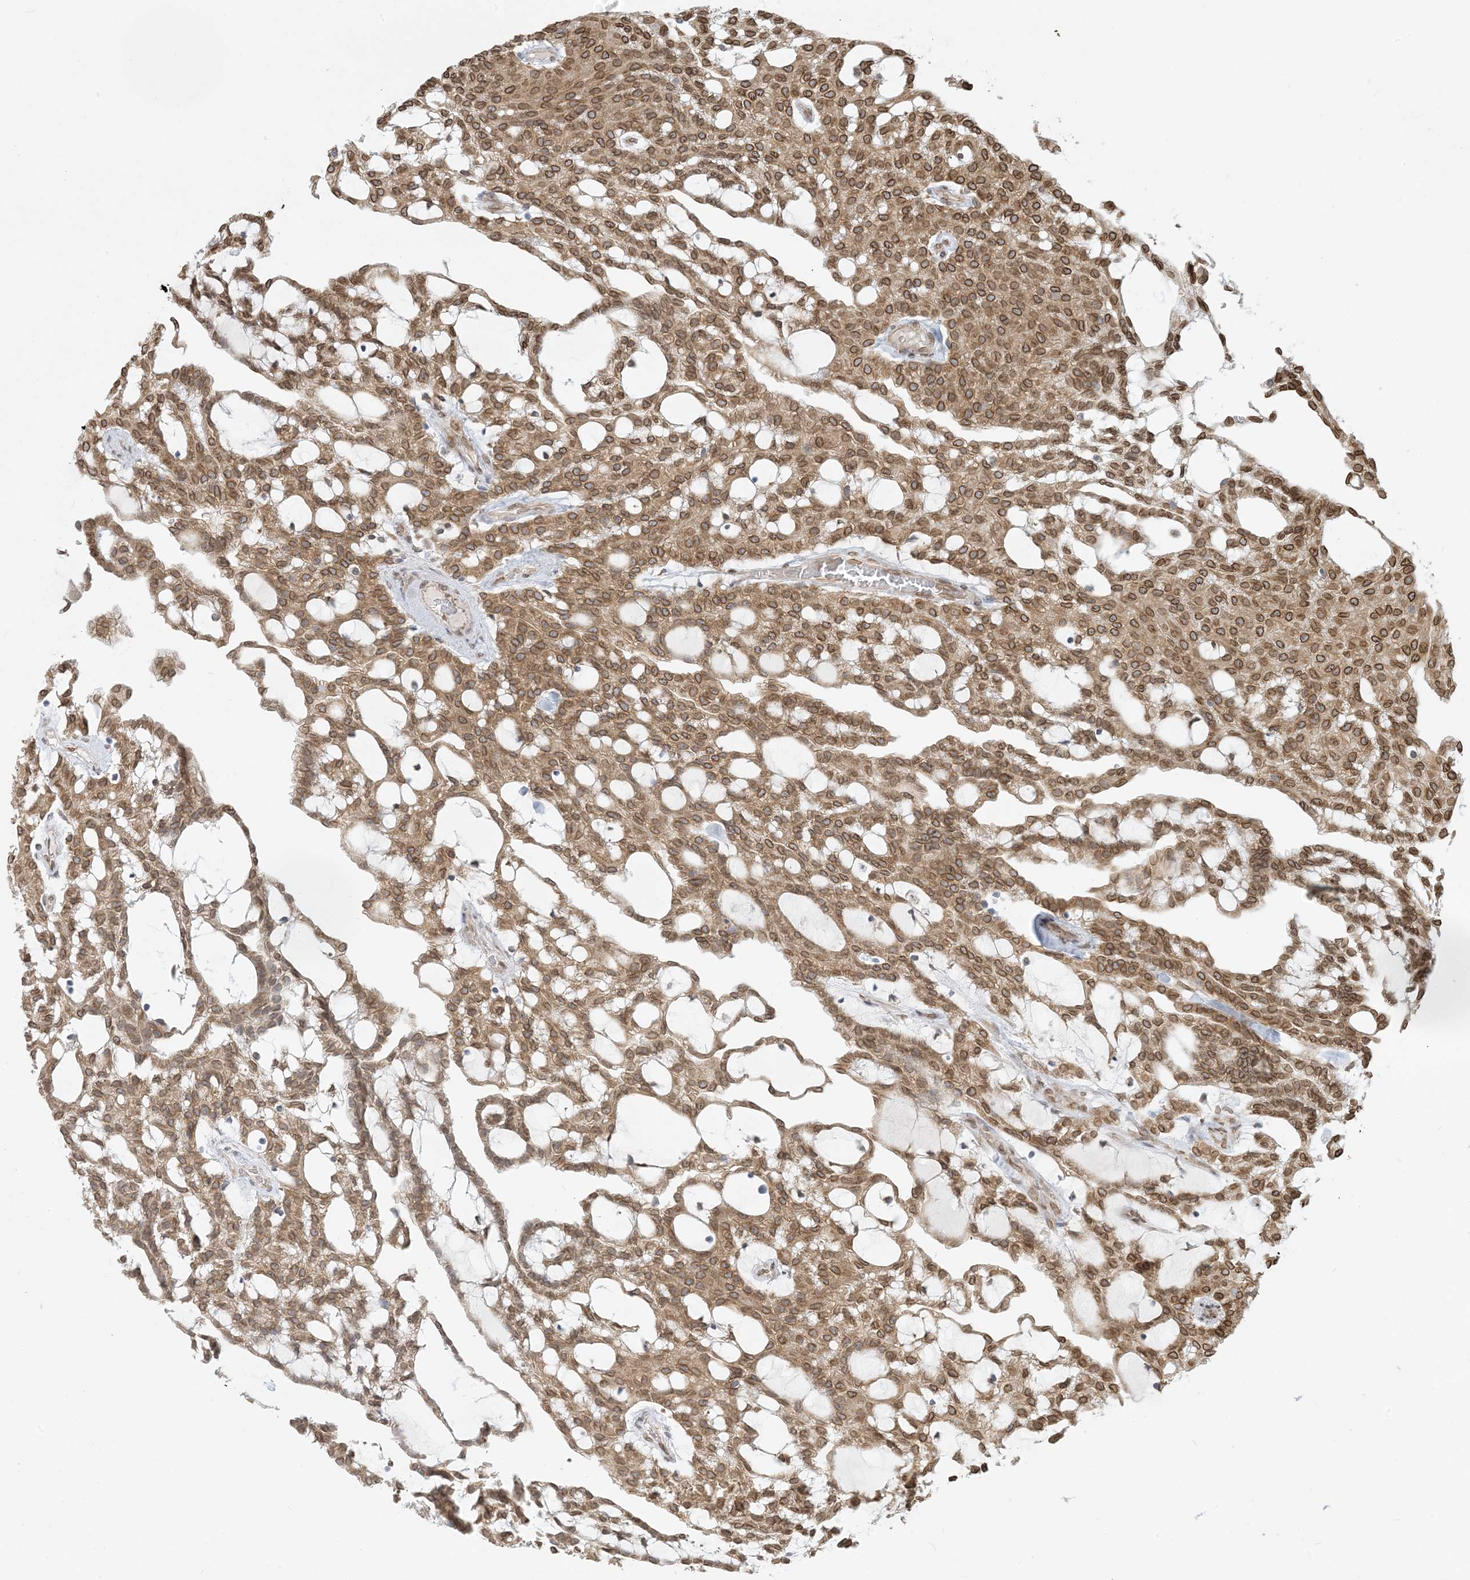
{"staining": {"intensity": "moderate", "quantity": ">75%", "location": "cytoplasmic/membranous,nuclear"}, "tissue": "renal cancer", "cell_type": "Tumor cells", "image_type": "cancer", "snomed": [{"axis": "morphology", "description": "Adenocarcinoma, NOS"}, {"axis": "topography", "description": "Kidney"}], "caption": "This is an image of immunohistochemistry (IHC) staining of renal cancer (adenocarcinoma), which shows moderate expression in the cytoplasmic/membranous and nuclear of tumor cells.", "gene": "WWP1", "patient": {"sex": "male", "age": 63}}